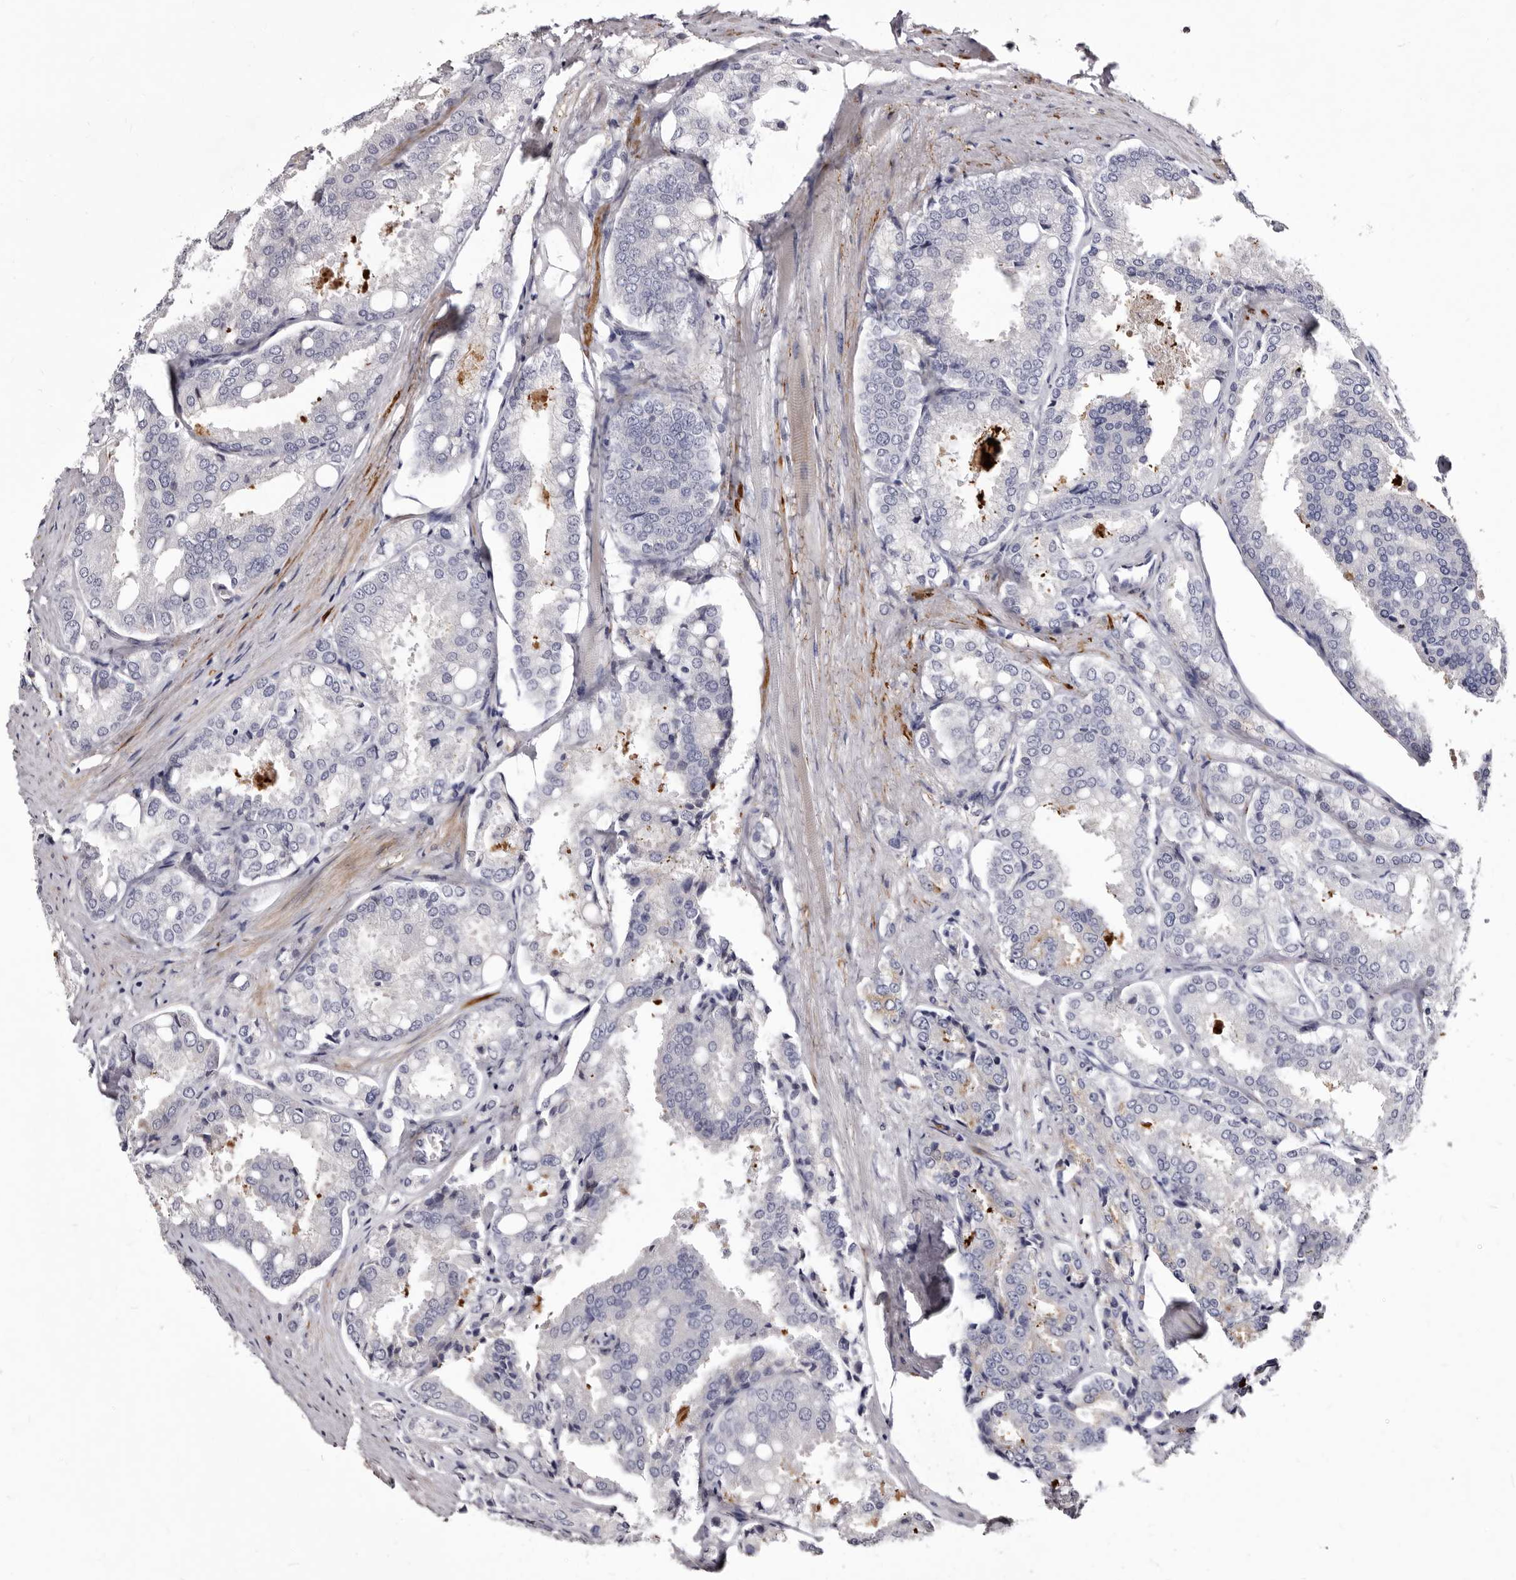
{"staining": {"intensity": "negative", "quantity": "none", "location": "none"}, "tissue": "prostate cancer", "cell_type": "Tumor cells", "image_type": "cancer", "snomed": [{"axis": "morphology", "description": "Adenocarcinoma, High grade"}, {"axis": "topography", "description": "Prostate"}], "caption": "Immunohistochemistry (IHC) histopathology image of neoplastic tissue: prostate cancer stained with DAB exhibits no significant protein positivity in tumor cells.", "gene": "AUNIP", "patient": {"sex": "male", "age": 50}}